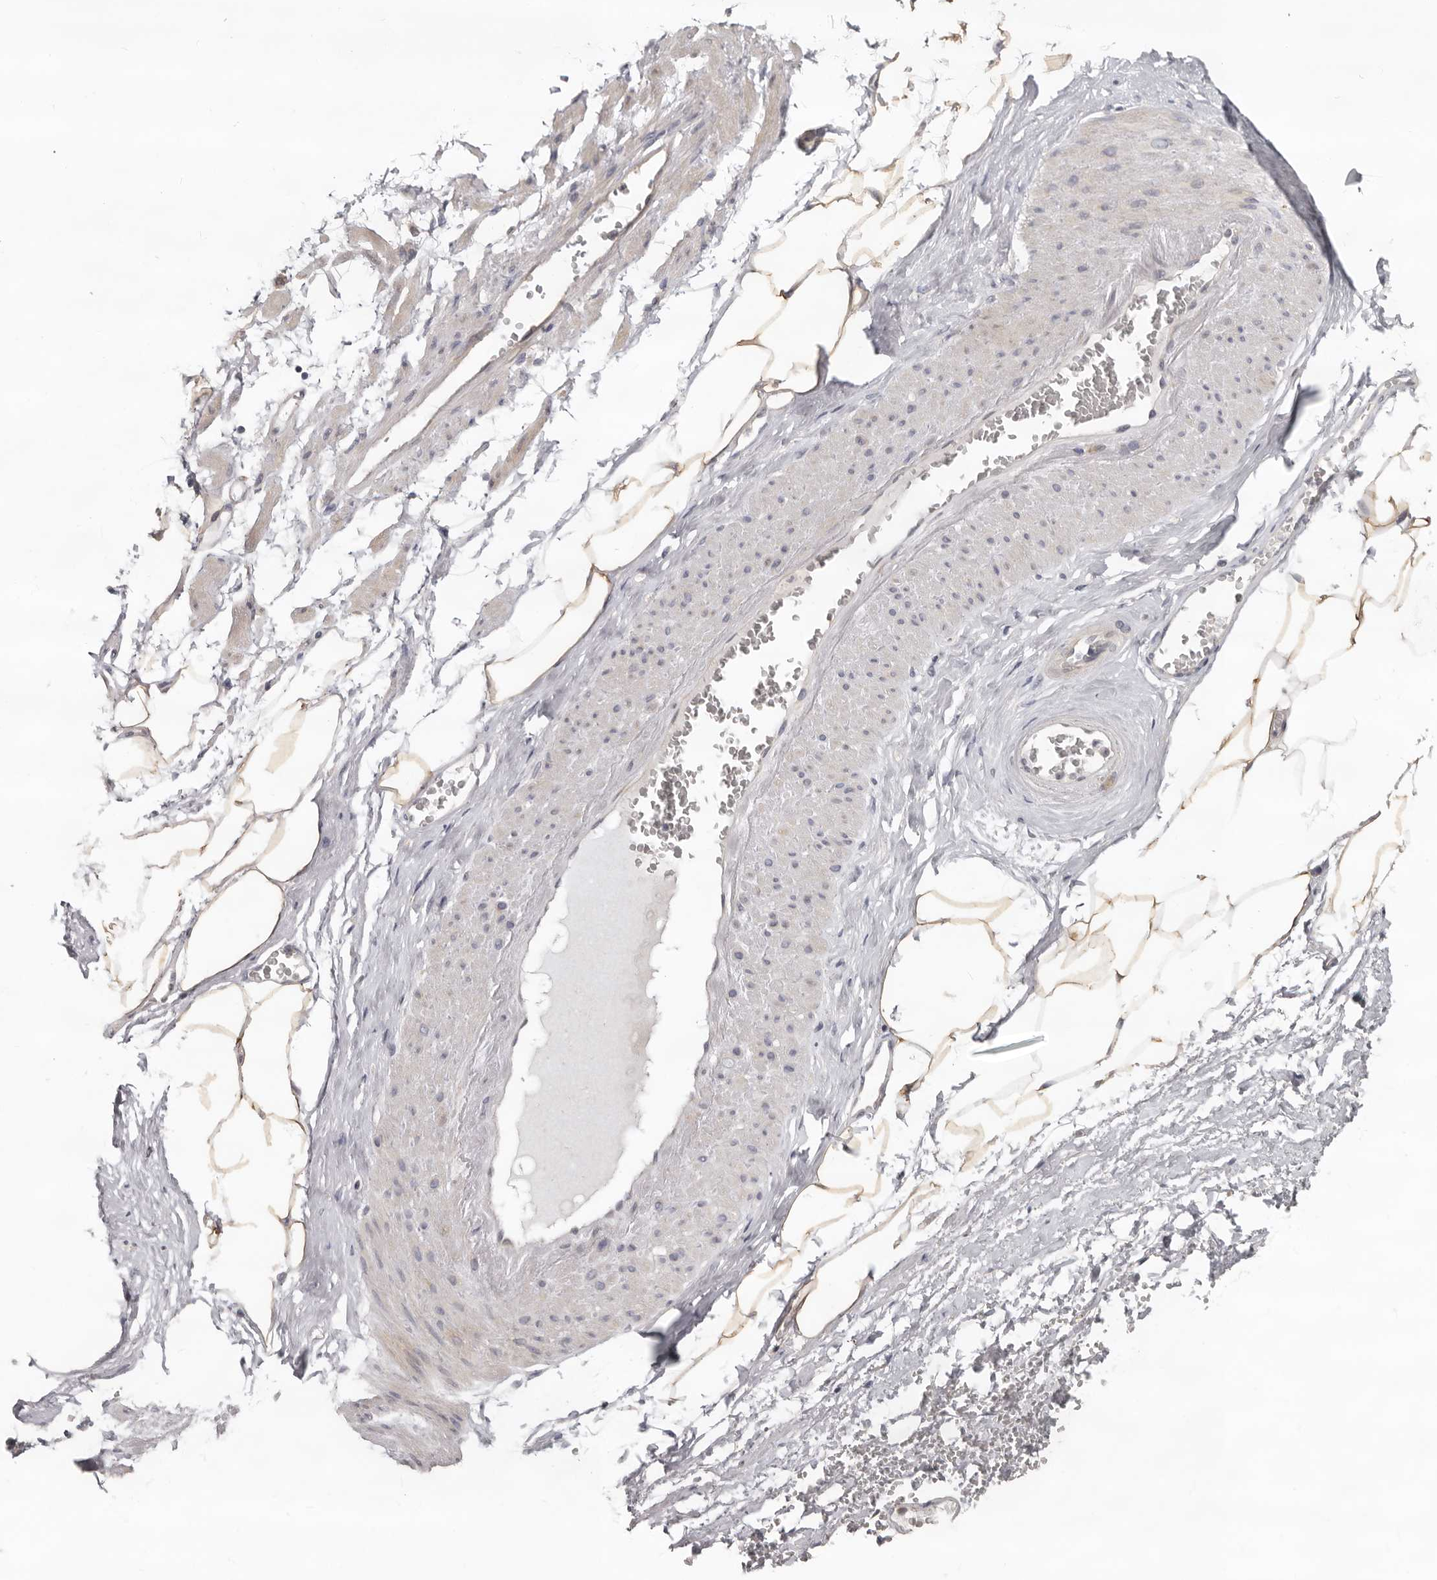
{"staining": {"intensity": "moderate", "quantity": ">75%", "location": "cytoplasmic/membranous"}, "tissue": "adipose tissue", "cell_type": "Adipocytes", "image_type": "normal", "snomed": [{"axis": "morphology", "description": "Normal tissue, NOS"}, {"axis": "morphology", "description": "Adenocarcinoma, Low grade"}, {"axis": "topography", "description": "Prostate"}, {"axis": "topography", "description": "Peripheral nerve tissue"}], "caption": "Adipose tissue stained for a protein (brown) shows moderate cytoplasmic/membranous positive positivity in approximately >75% of adipocytes.", "gene": "HINT3", "patient": {"sex": "male", "age": 63}}